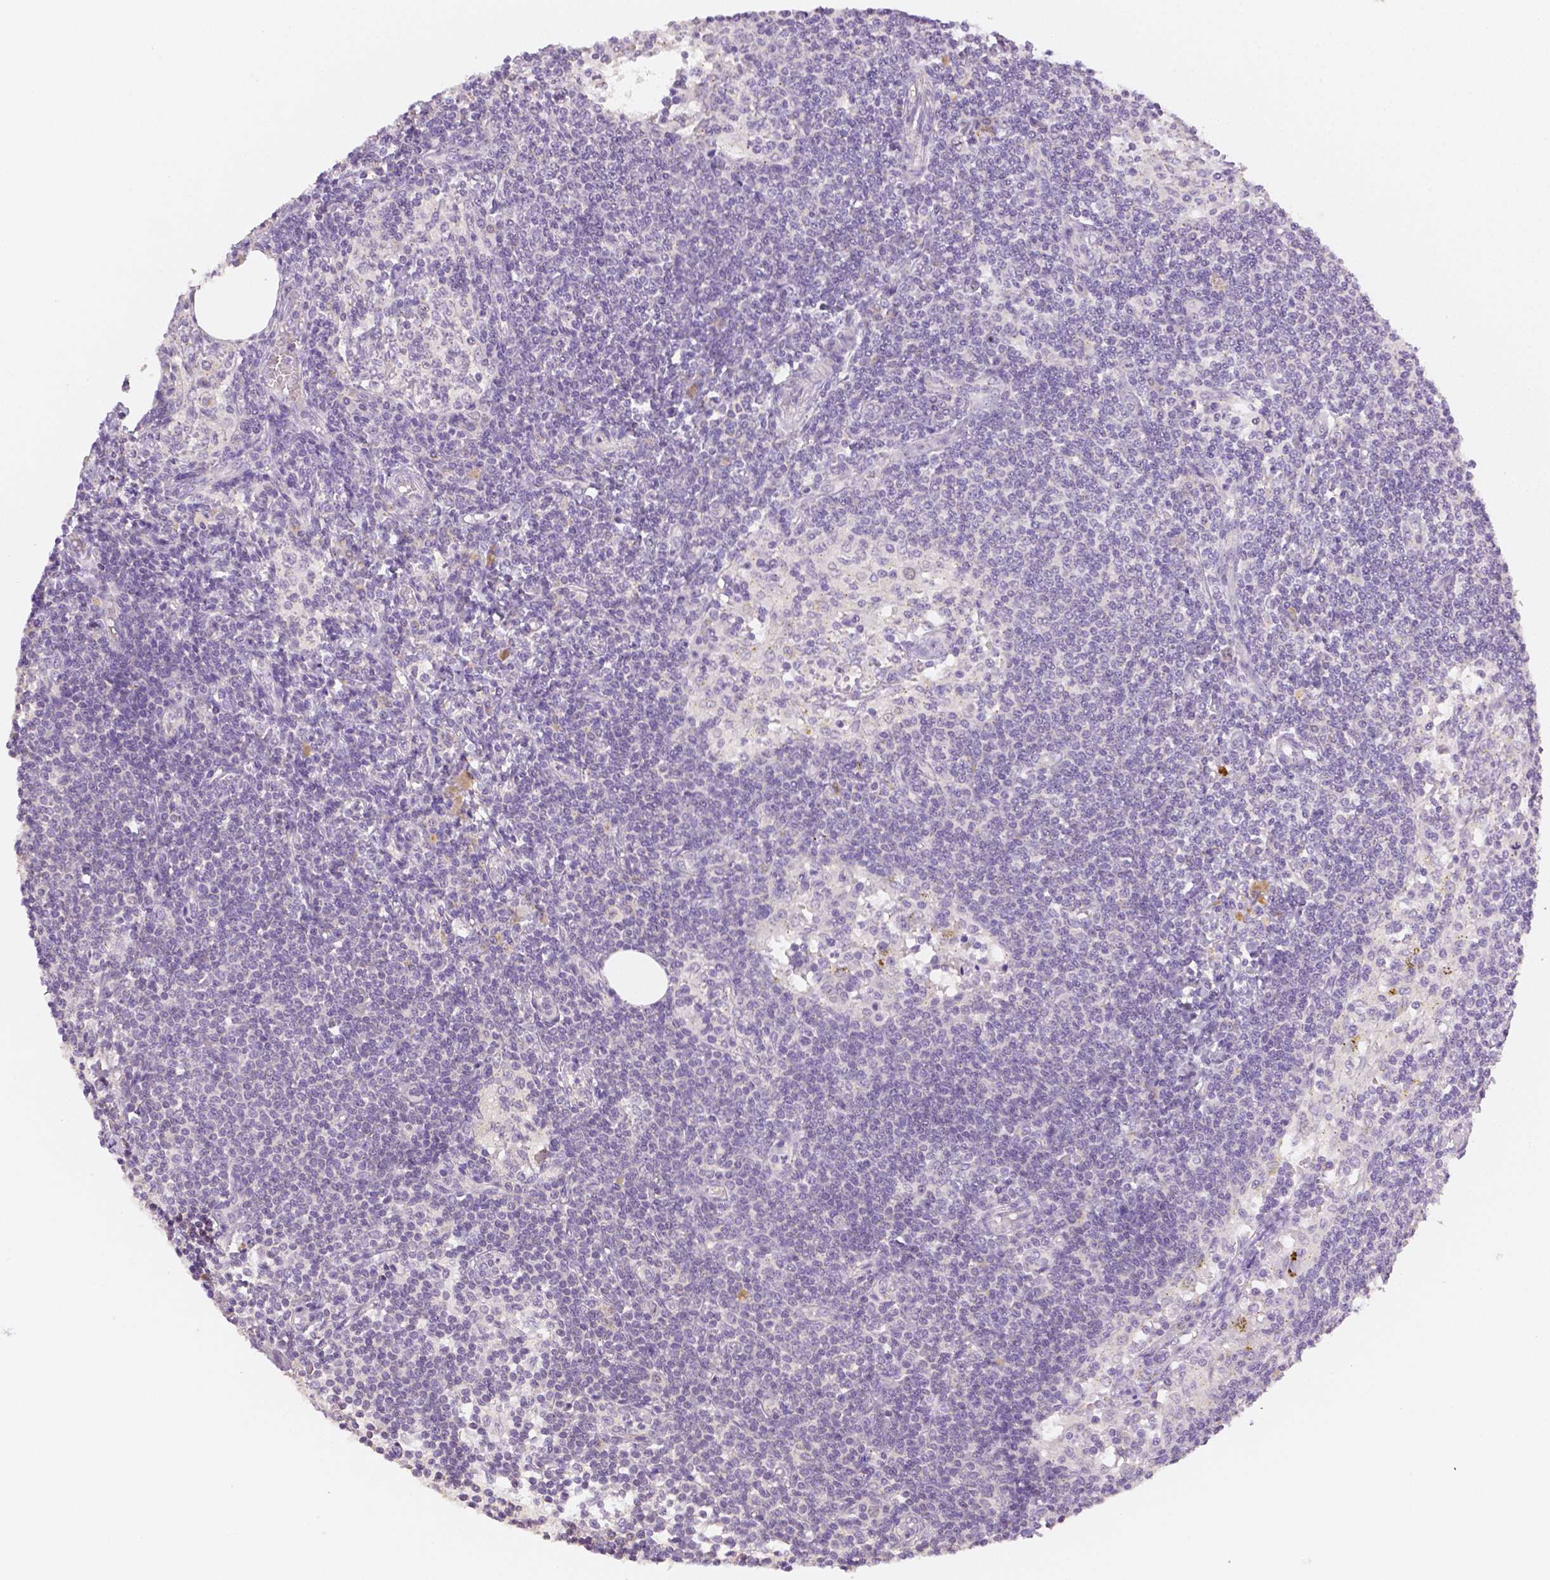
{"staining": {"intensity": "negative", "quantity": "none", "location": "none"}, "tissue": "lymph node", "cell_type": "Germinal center cells", "image_type": "normal", "snomed": [{"axis": "morphology", "description": "Normal tissue, NOS"}, {"axis": "topography", "description": "Lymph node"}], "caption": "Lymph node was stained to show a protein in brown. There is no significant staining in germinal center cells.", "gene": "C10orf67", "patient": {"sex": "female", "age": 69}}